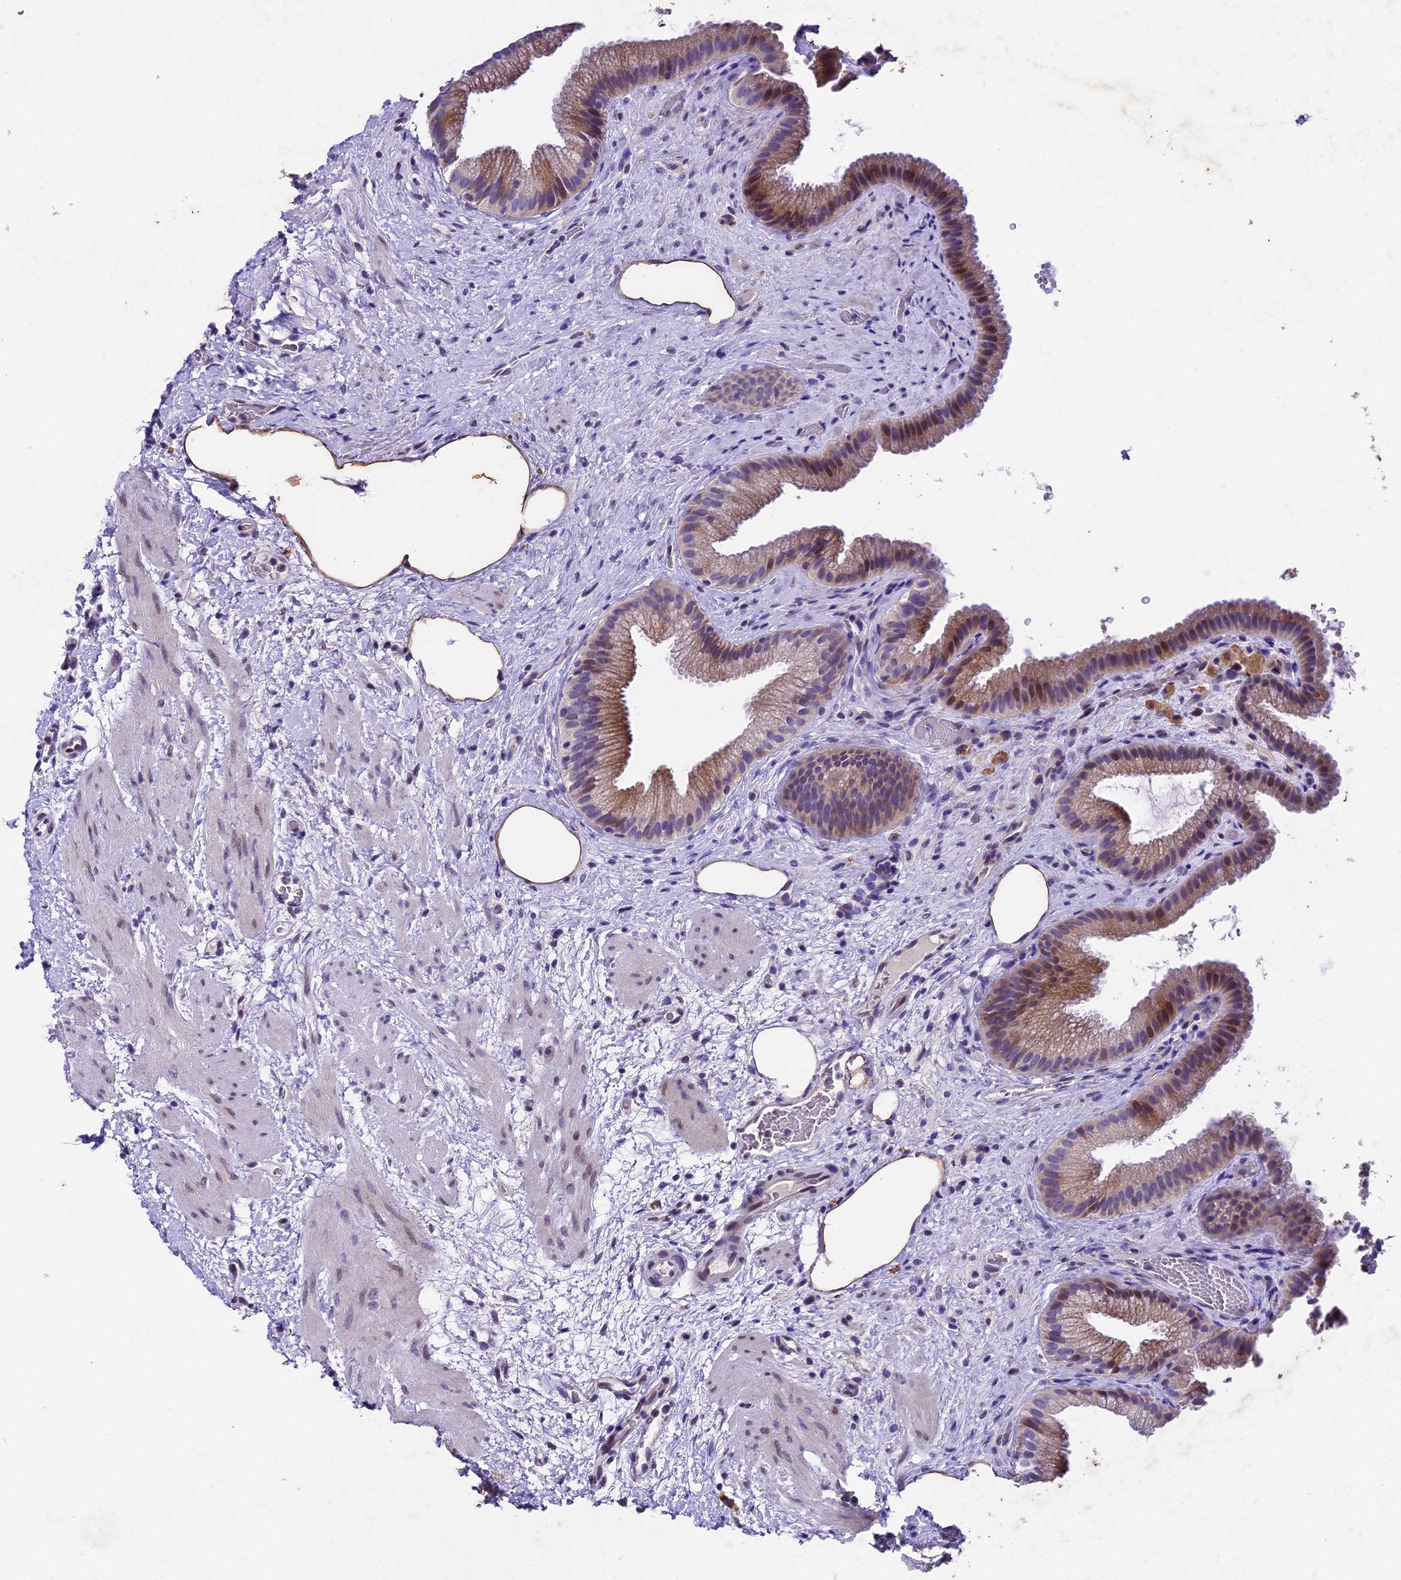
{"staining": {"intensity": "moderate", "quantity": "25%-75%", "location": "cytoplasmic/membranous,nuclear"}, "tissue": "gallbladder", "cell_type": "Glandular cells", "image_type": "normal", "snomed": [{"axis": "morphology", "description": "Normal tissue, NOS"}, {"axis": "morphology", "description": "Inflammation, NOS"}, {"axis": "topography", "description": "Gallbladder"}], "caption": "High-power microscopy captured an immunohistochemistry (IHC) micrograph of normal gallbladder, revealing moderate cytoplasmic/membranous,nuclear expression in approximately 25%-75% of glandular cells. (brown staining indicates protein expression, while blue staining denotes nuclei).", "gene": "IFT140", "patient": {"sex": "male", "age": 51}}